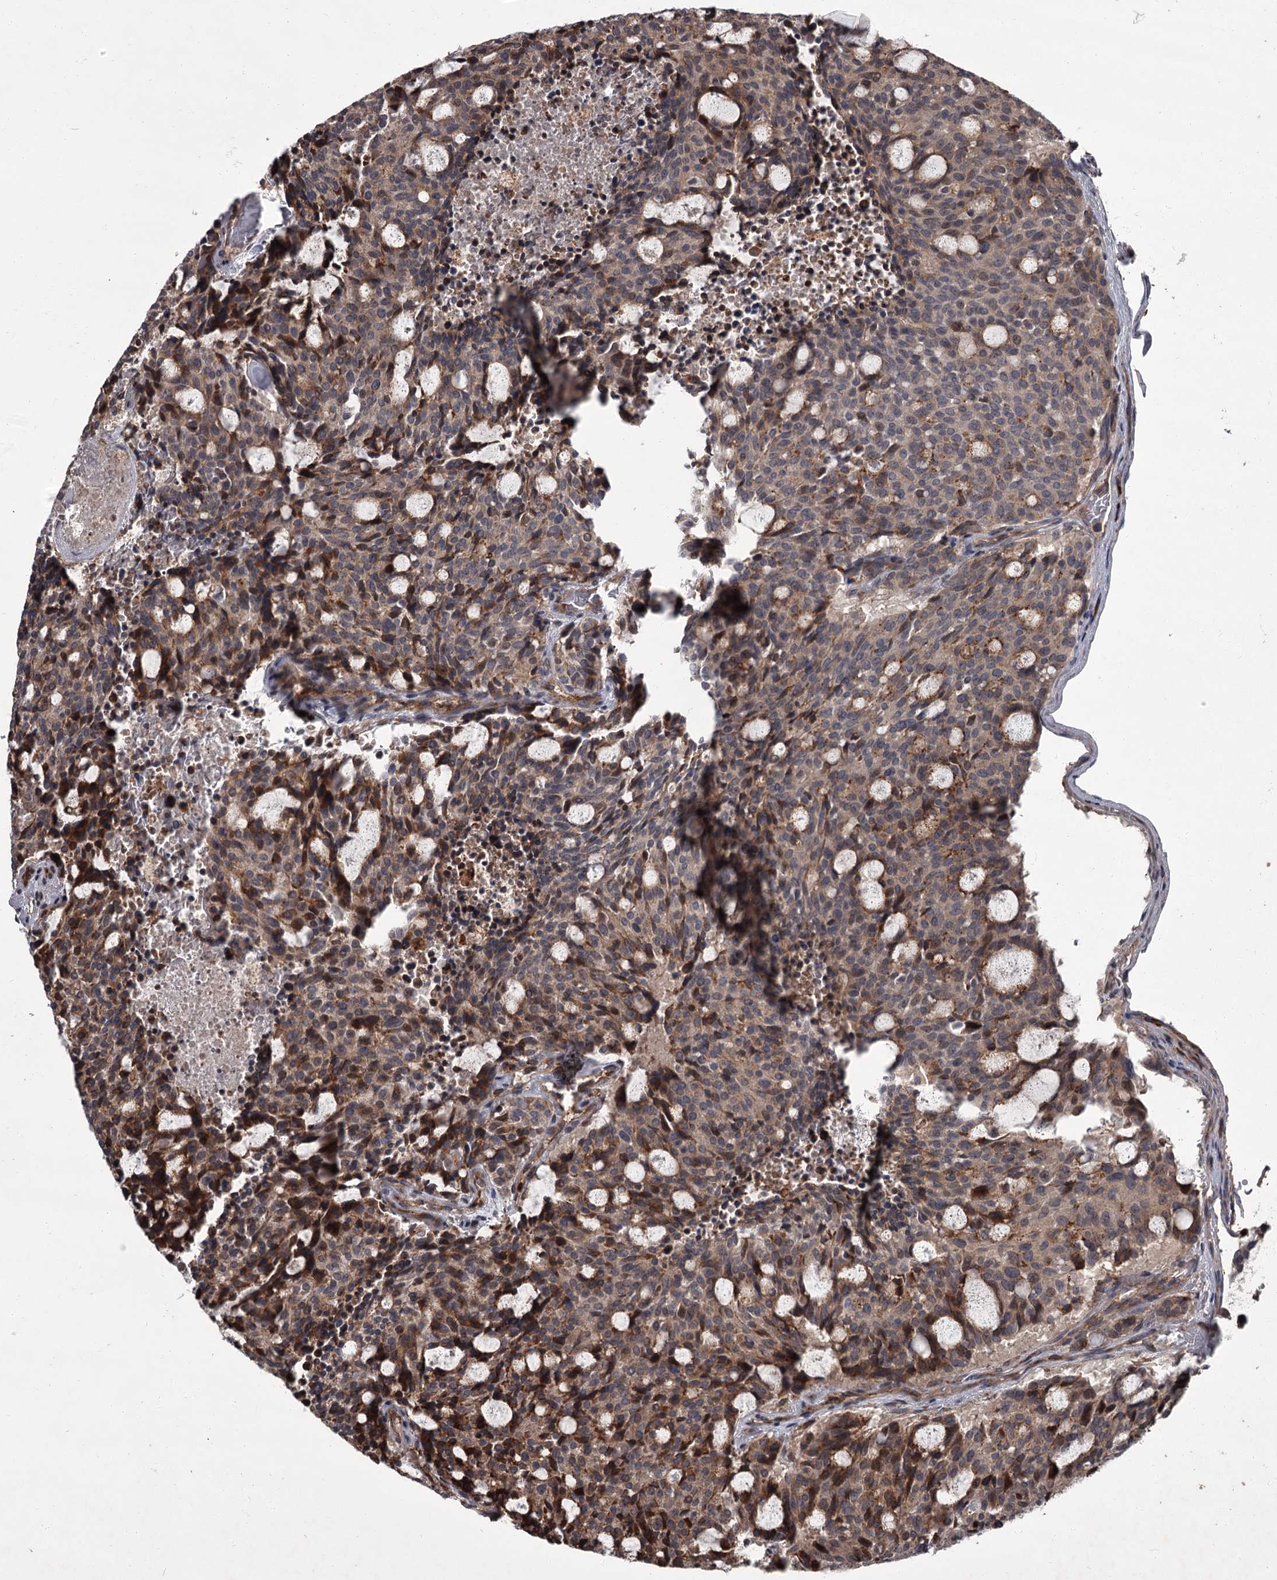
{"staining": {"intensity": "moderate", "quantity": ">75%", "location": "cytoplasmic/membranous"}, "tissue": "carcinoid", "cell_type": "Tumor cells", "image_type": "cancer", "snomed": [{"axis": "morphology", "description": "Carcinoid, malignant, NOS"}, {"axis": "topography", "description": "Pancreas"}], "caption": "Immunohistochemical staining of human malignant carcinoid exhibits medium levels of moderate cytoplasmic/membranous protein expression in approximately >75% of tumor cells.", "gene": "UNC93B1", "patient": {"sex": "female", "age": 54}}